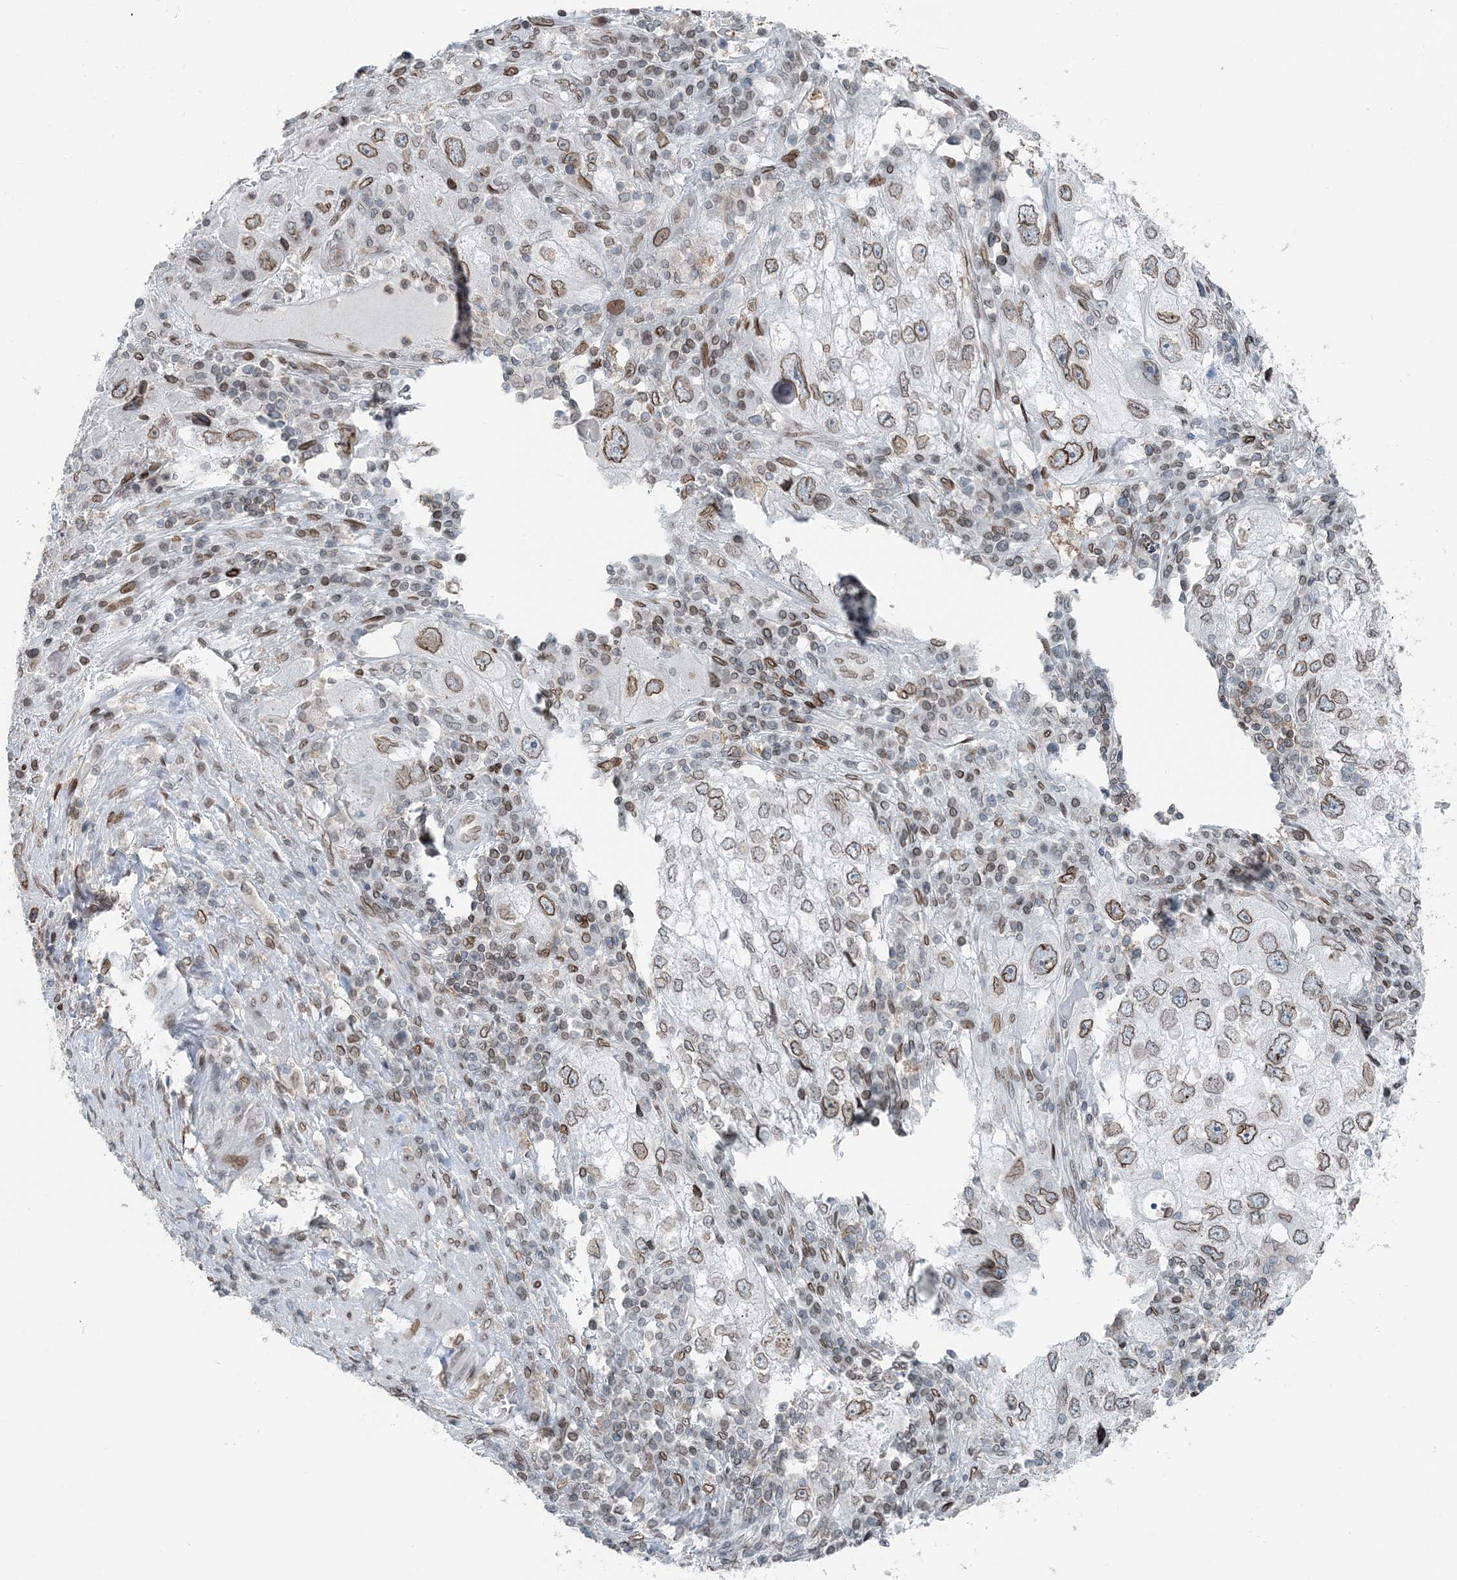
{"staining": {"intensity": "moderate", "quantity": ">75%", "location": "cytoplasmic/membranous,nuclear"}, "tissue": "endometrial cancer", "cell_type": "Tumor cells", "image_type": "cancer", "snomed": [{"axis": "morphology", "description": "Adenocarcinoma, NOS"}, {"axis": "topography", "description": "Endometrium"}], "caption": "Immunohistochemical staining of endometrial adenocarcinoma shows moderate cytoplasmic/membranous and nuclear protein positivity in about >75% of tumor cells.", "gene": "GJD4", "patient": {"sex": "female", "age": 49}}